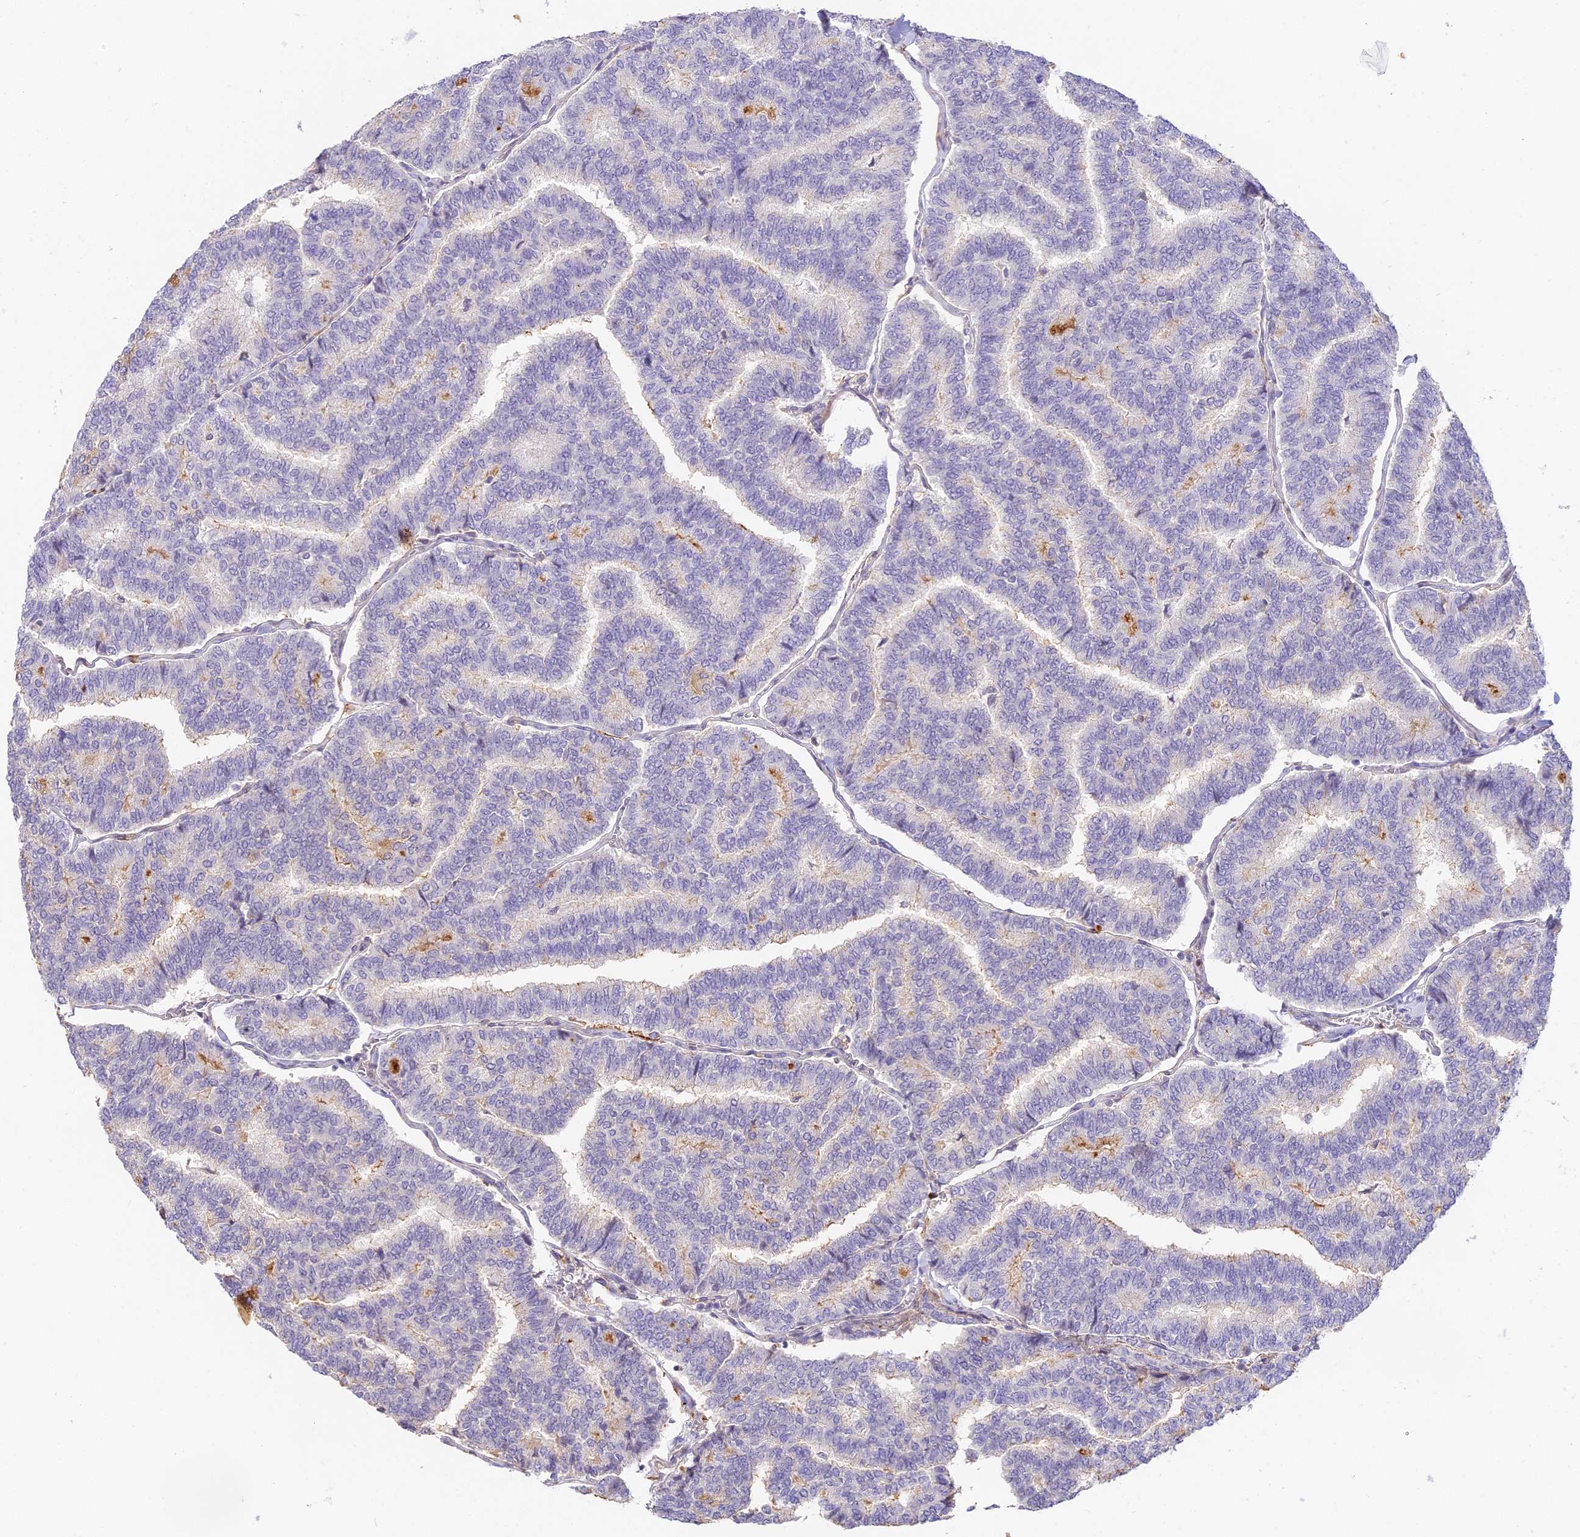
{"staining": {"intensity": "negative", "quantity": "none", "location": "none"}, "tissue": "thyroid cancer", "cell_type": "Tumor cells", "image_type": "cancer", "snomed": [{"axis": "morphology", "description": "Papillary adenocarcinoma, NOS"}, {"axis": "topography", "description": "Thyroid gland"}], "caption": "Tumor cells are negative for protein expression in human thyroid cancer.", "gene": "NOD2", "patient": {"sex": "female", "age": 35}}